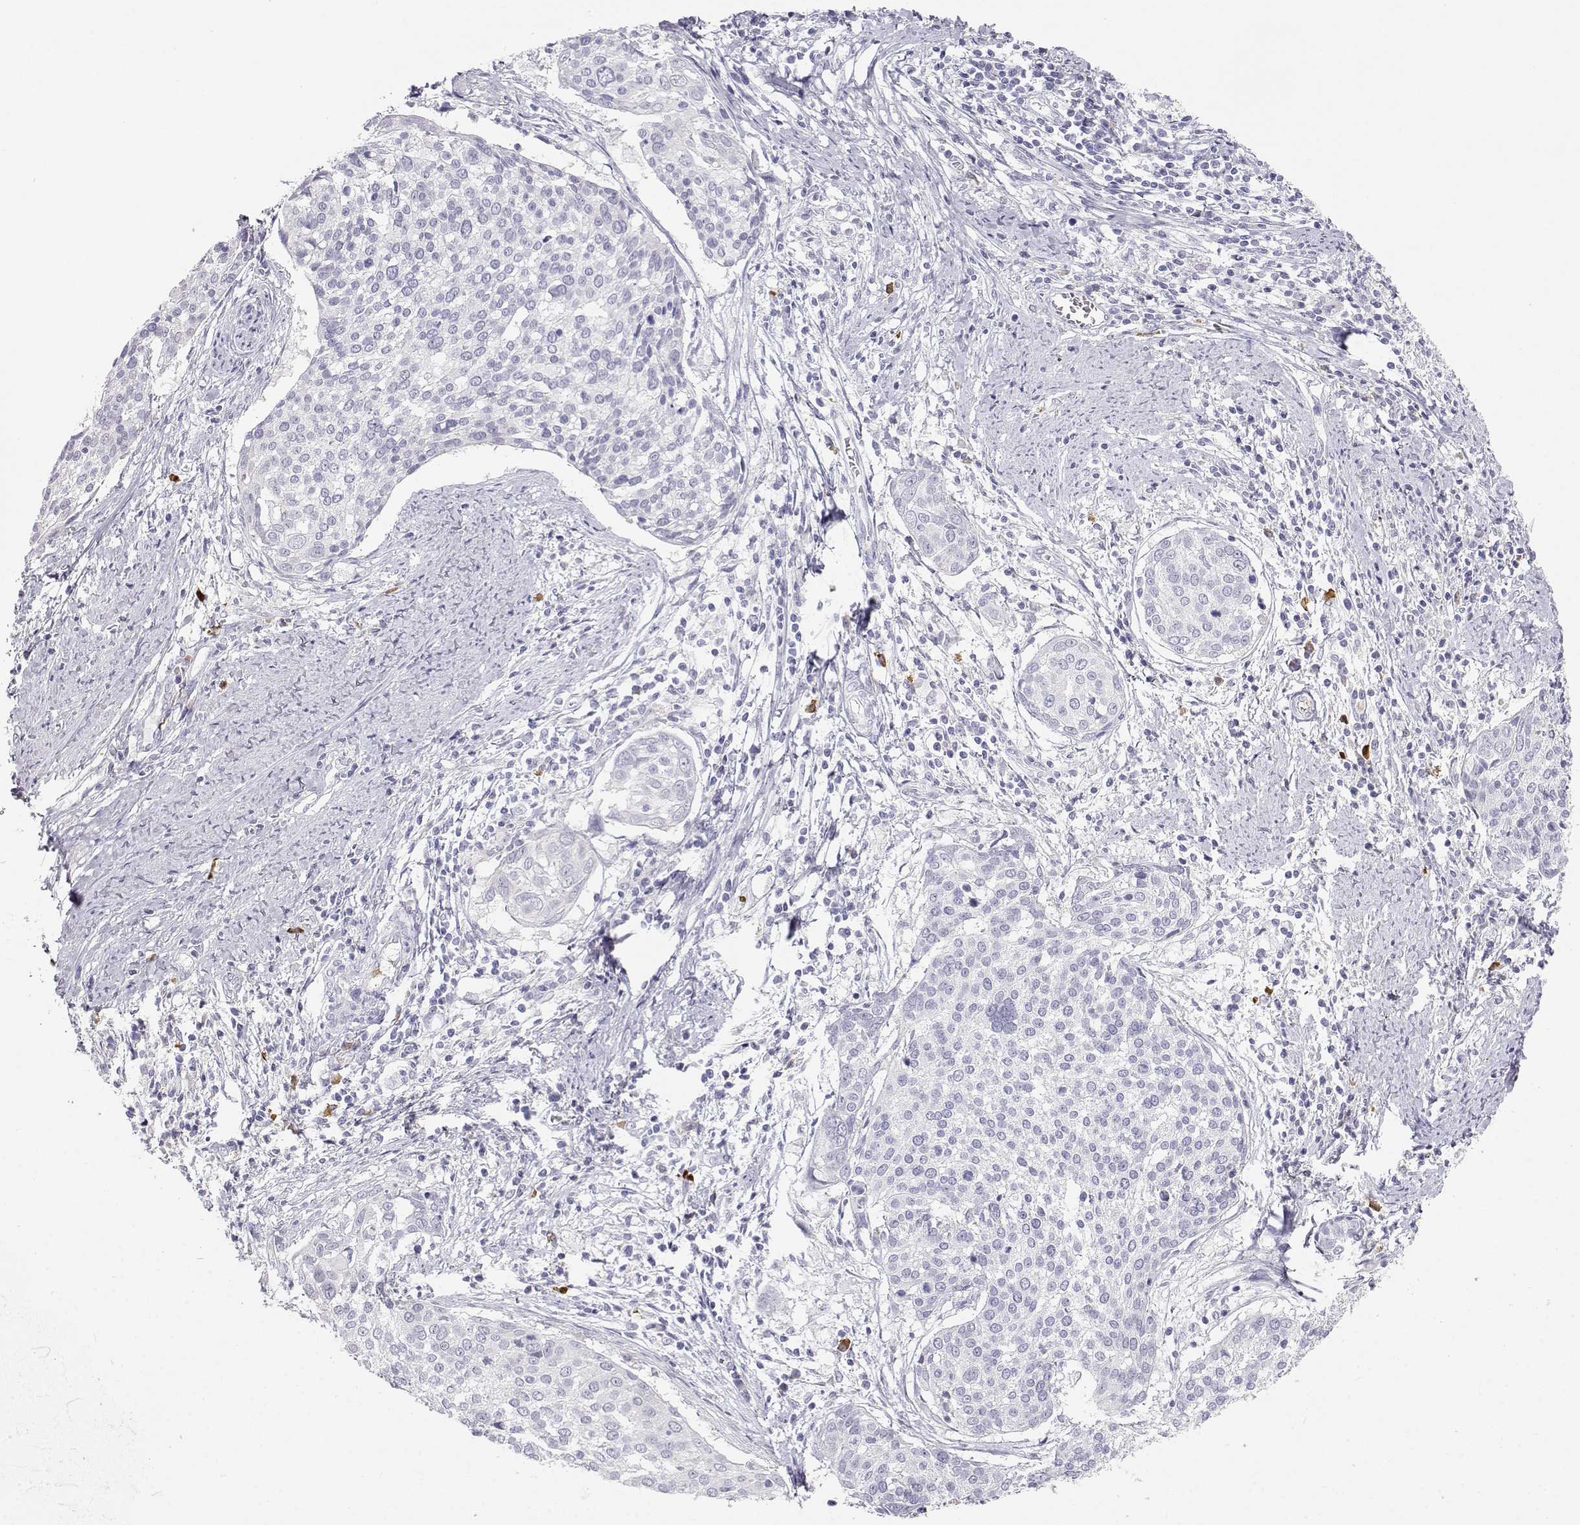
{"staining": {"intensity": "negative", "quantity": "none", "location": "none"}, "tissue": "cervical cancer", "cell_type": "Tumor cells", "image_type": "cancer", "snomed": [{"axis": "morphology", "description": "Squamous cell carcinoma, NOS"}, {"axis": "topography", "description": "Cervix"}], "caption": "An immunohistochemistry photomicrograph of cervical squamous cell carcinoma is shown. There is no staining in tumor cells of cervical squamous cell carcinoma.", "gene": "CDHR1", "patient": {"sex": "female", "age": 39}}